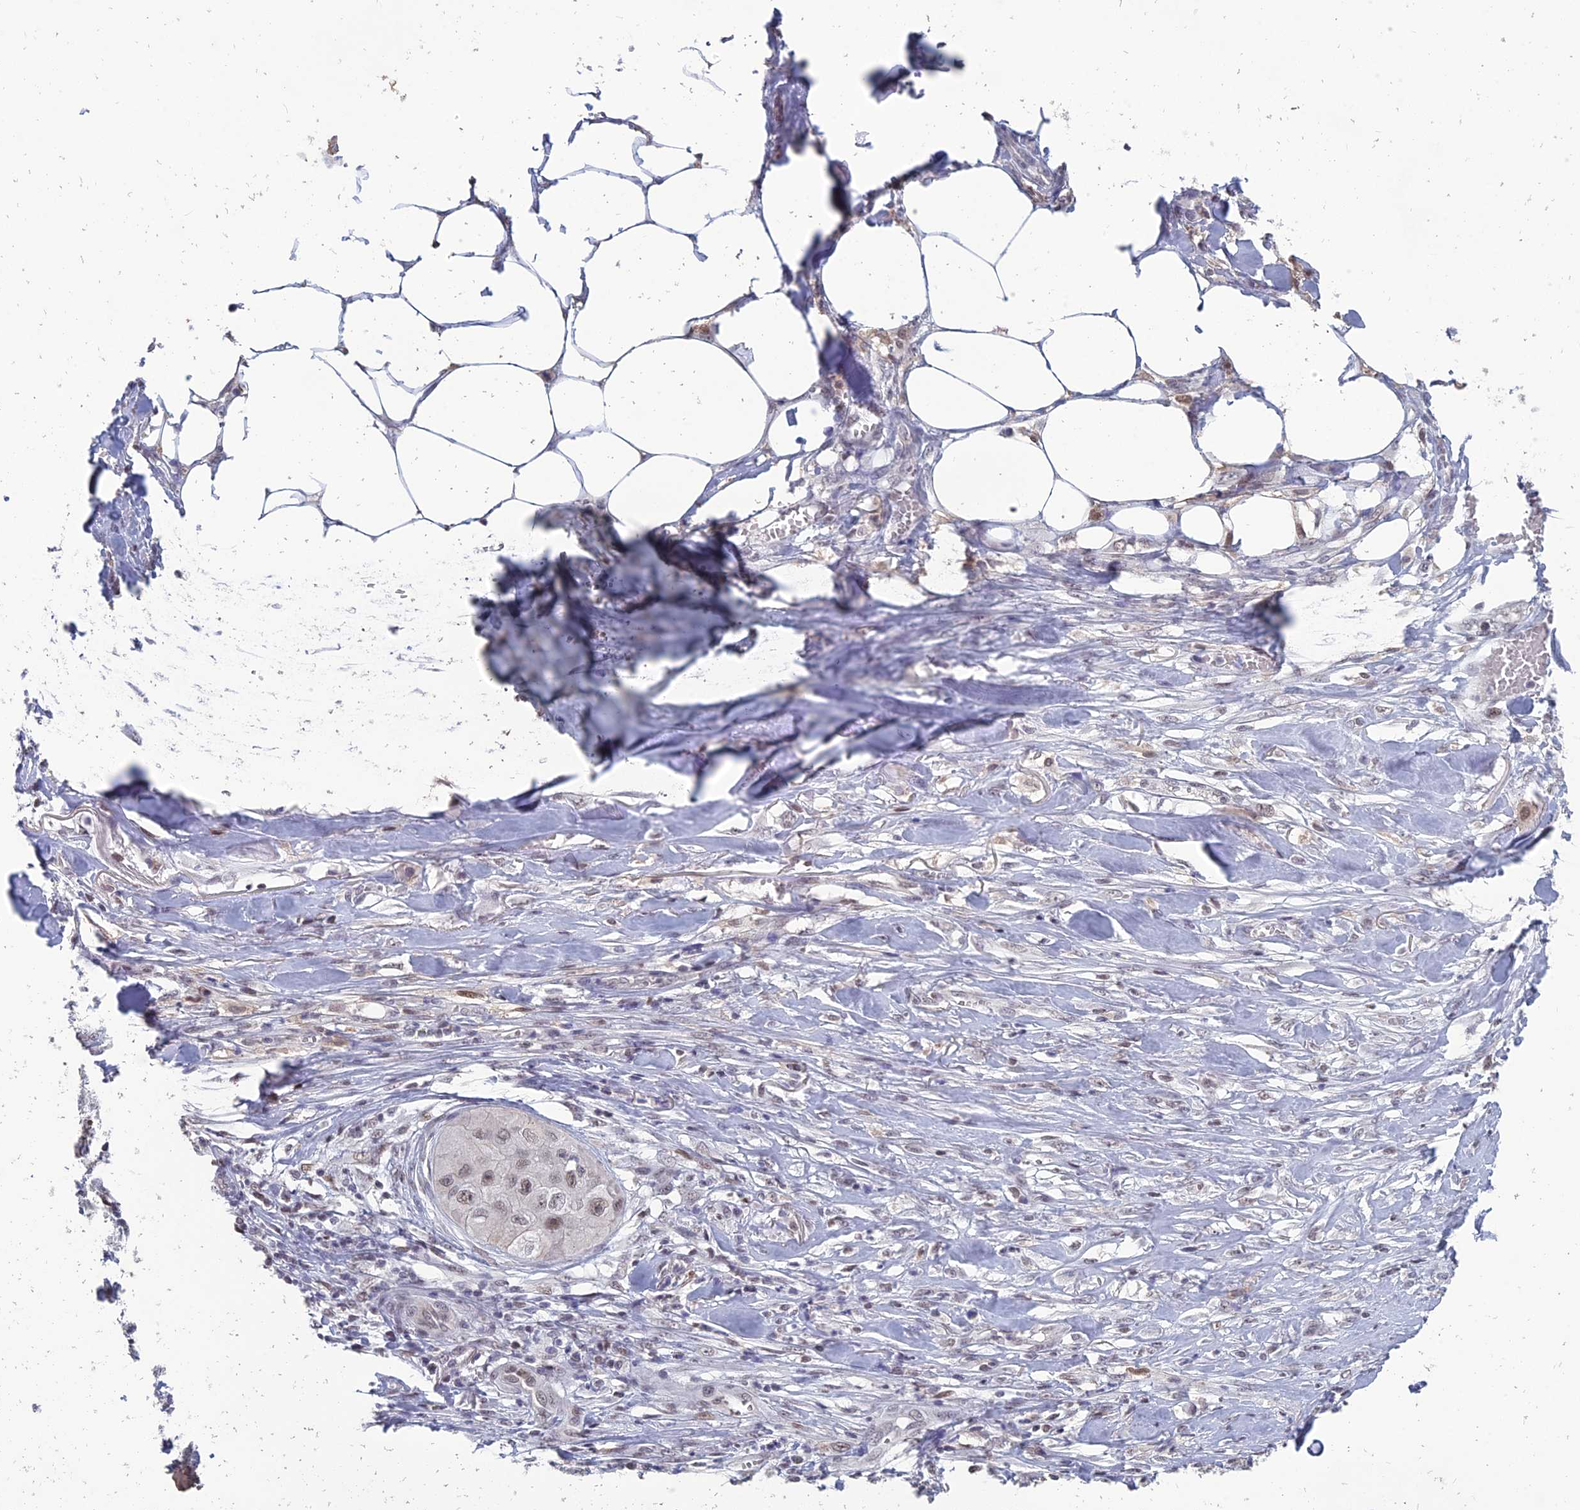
{"staining": {"intensity": "weak", "quantity": ">75%", "location": "nuclear"}, "tissue": "skin cancer", "cell_type": "Tumor cells", "image_type": "cancer", "snomed": [{"axis": "morphology", "description": "Squamous cell carcinoma, NOS"}, {"axis": "topography", "description": "Skin"}, {"axis": "topography", "description": "Subcutis"}], "caption": "Immunohistochemistry (IHC) of skin squamous cell carcinoma reveals low levels of weak nuclear staining in about >75% of tumor cells.", "gene": "MT-CO3", "patient": {"sex": "male", "age": 73}}